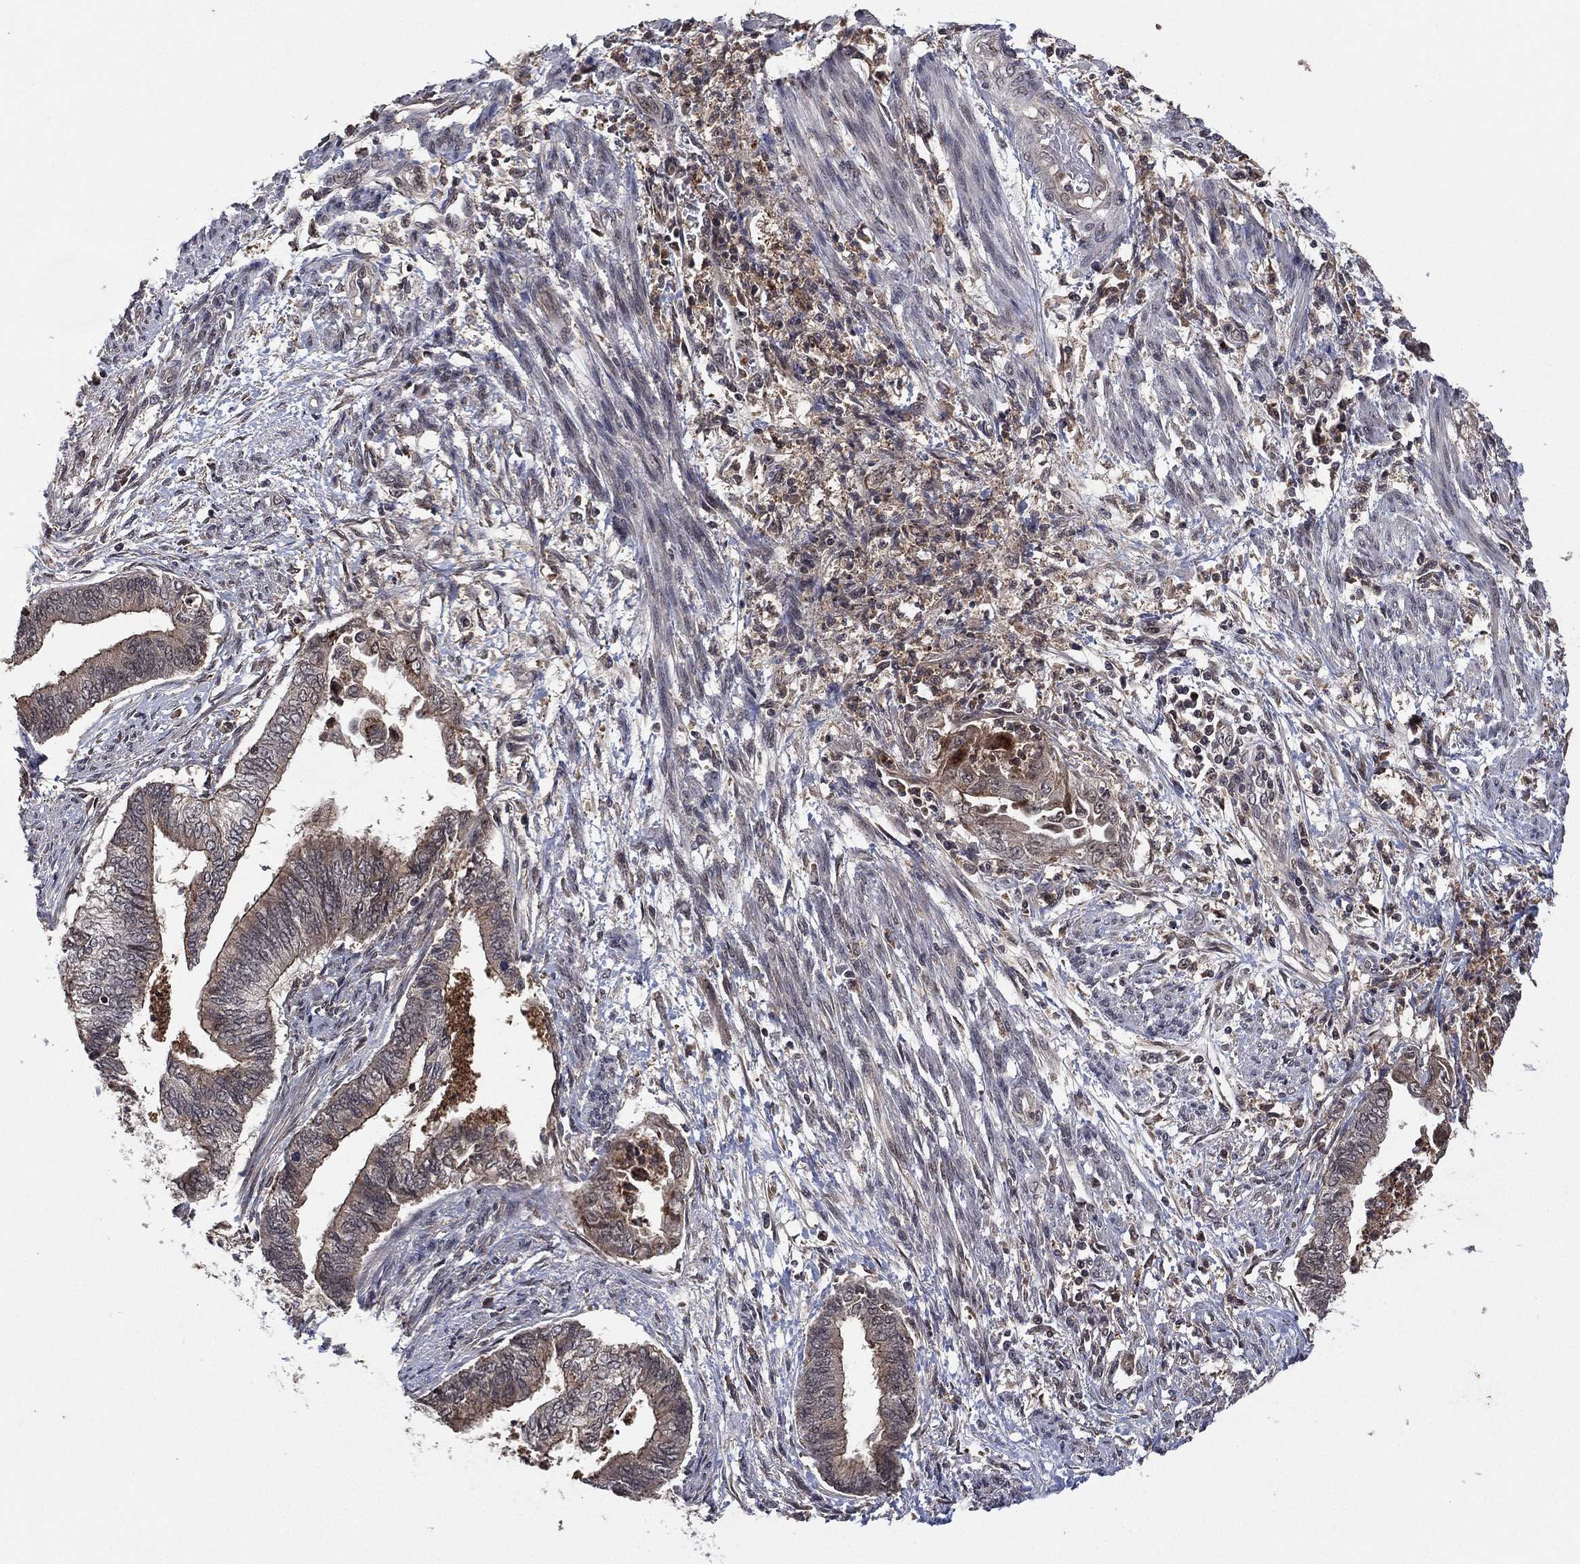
{"staining": {"intensity": "negative", "quantity": "none", "location": "none"}, "tissue": "endometrial cancer", "cell_type": "Tumor cells", "image_type": "cancer", "snomed": [{"axis": "morphology", "description": "Adenocarcinoma, NOS"}, {"axis": "topography", "description": "Endometrium"}], "caption": "A high-resolution histopathology image shows immunohistochemistry (IHC) staining of endometrial cancer, which demonstrates no significant staining in tumor cells.", "gene": "ATG4B", "patient": {"sex": "female", "age": 65}}